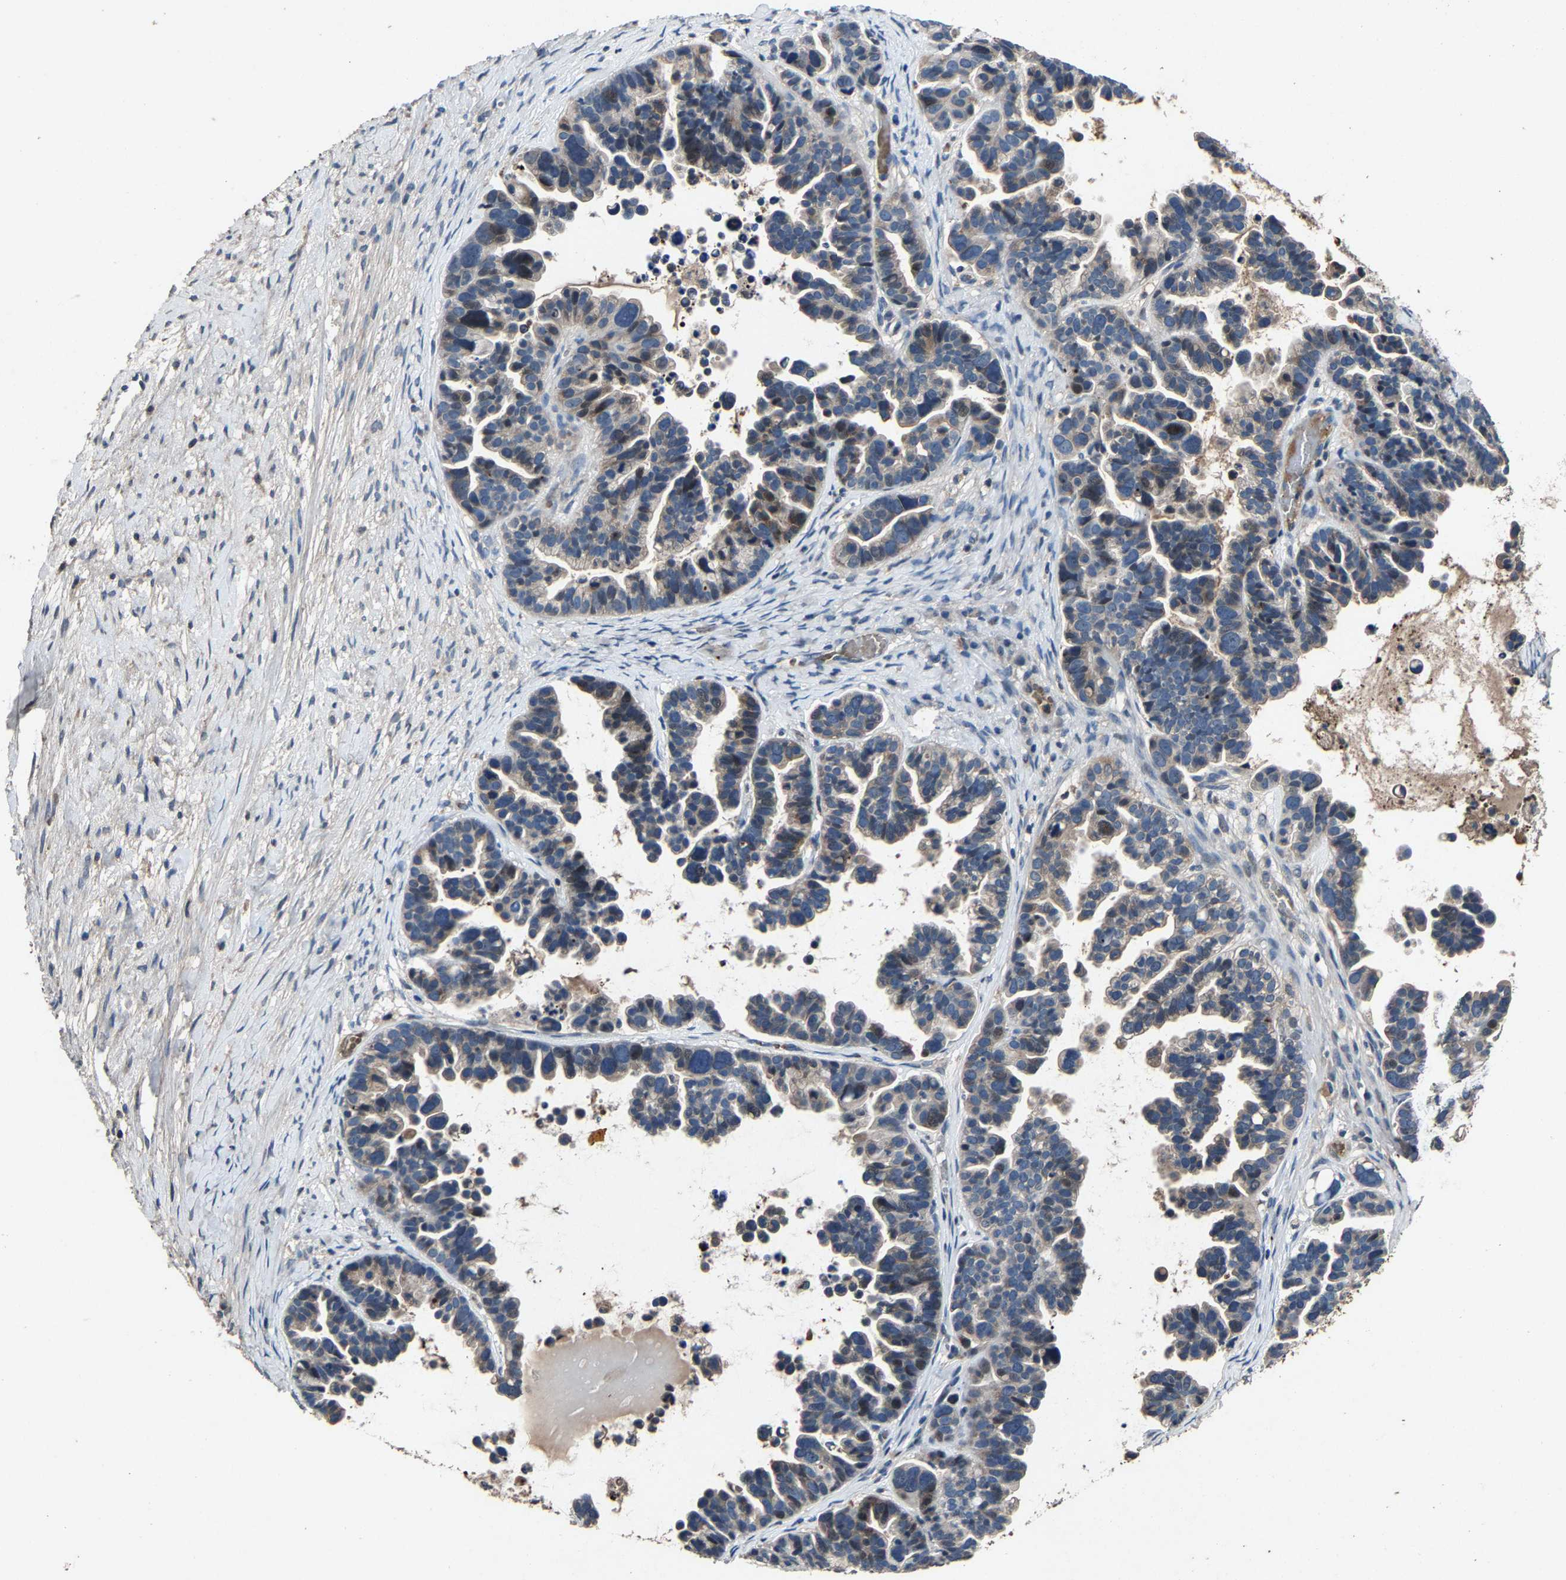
{"staining": {"intensity": "weak", "quantity": "<25%", "location": "cytoplasmic/membranous"}, "tissue": "ovarian cancer", "cell_type": "Tumor cells", "image_type": "cancer", "snomed": [{"axis": "morphology", "description": "Cystadenocarcinoma, serous, NOS"}, {"axis": "topography", "description": "Ovary"}], "caption": "The image exhibits no staining of tumor cells in ovarian serous cystadenocarcinoma.", "gene": "PCNX2", "patient": {"sex": "female", "age": 56}}